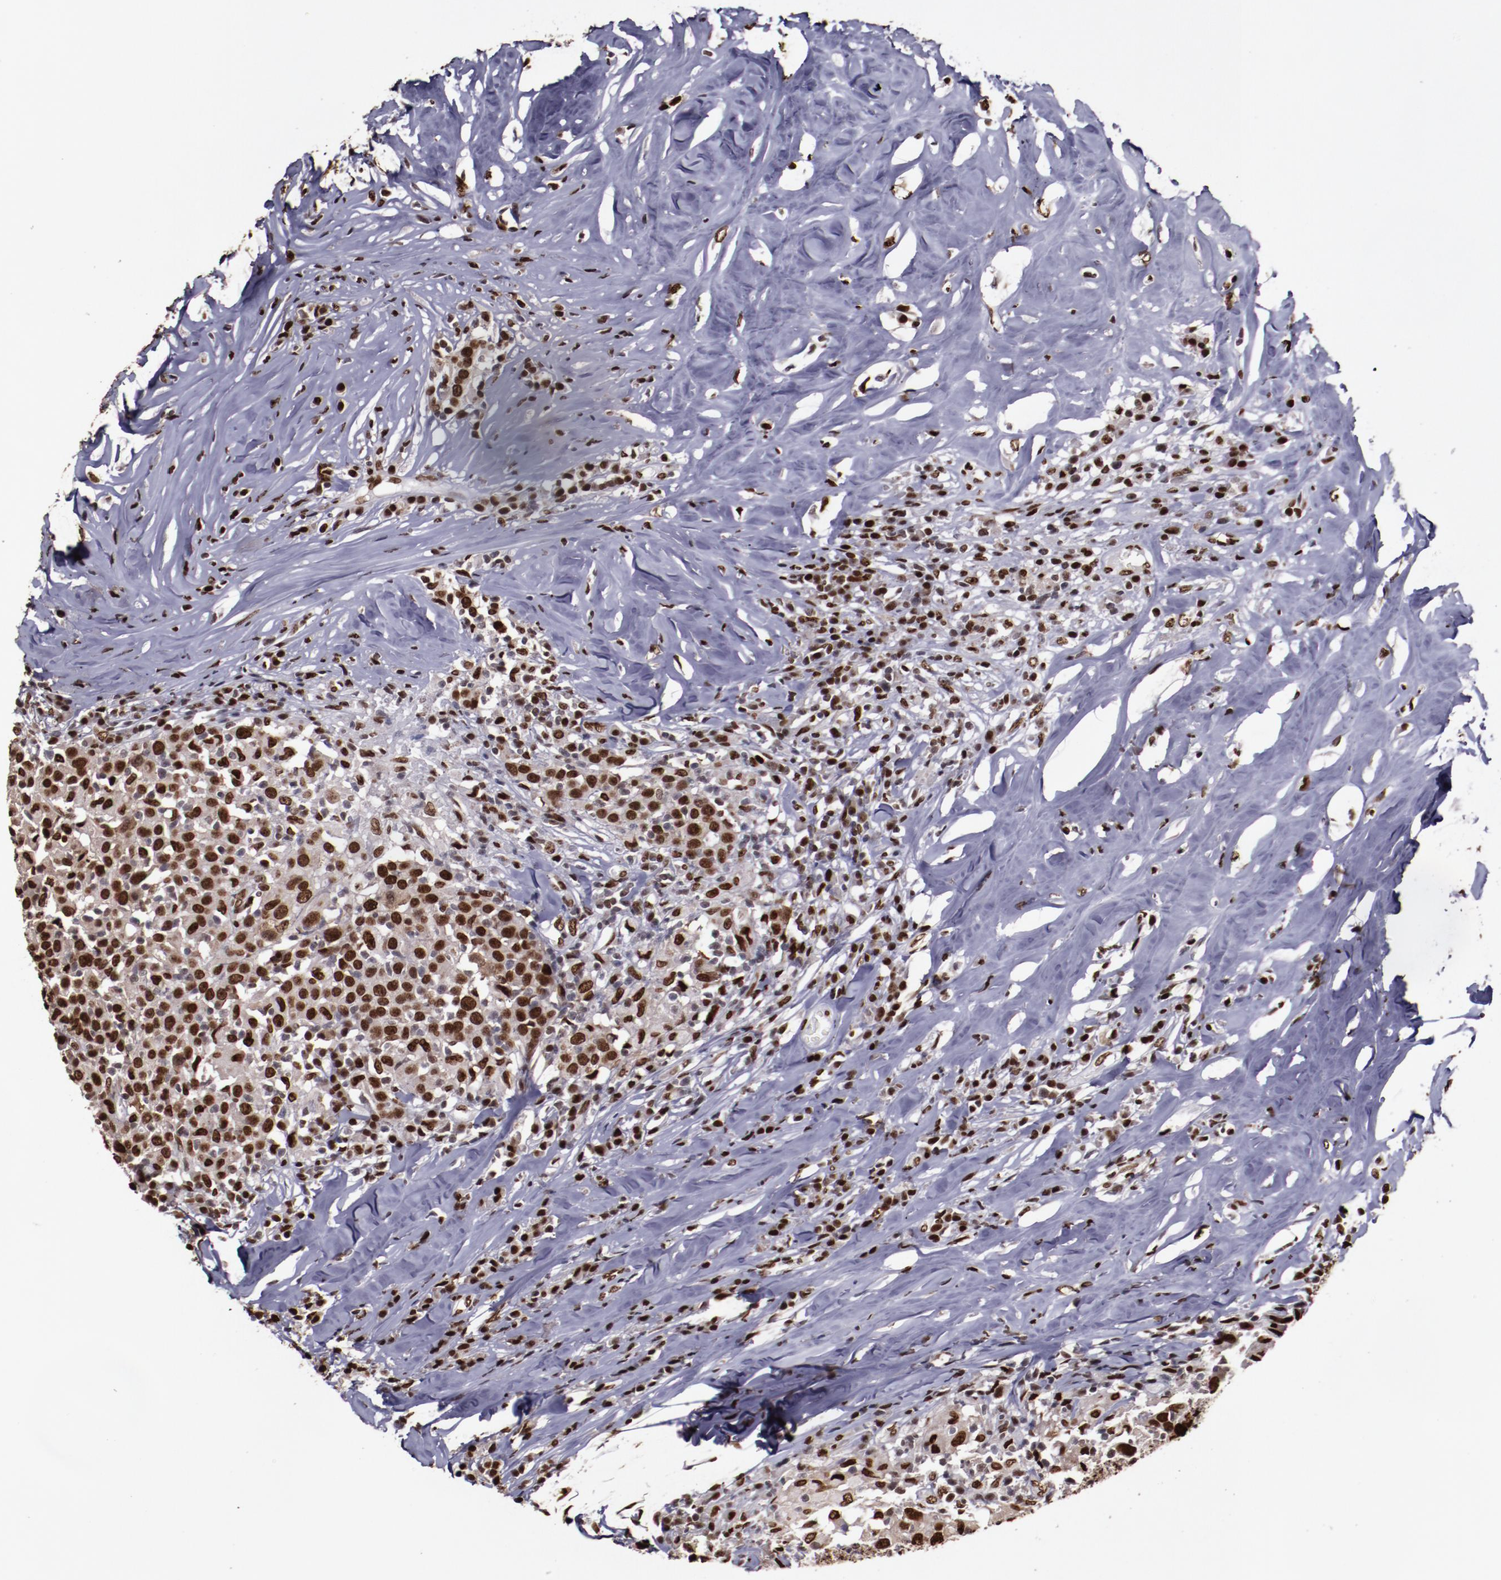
{"staining": {"intensity": "moderate", "quantity": ">75%", "location": "nuclear"}, "tissue": "head and neck cancer", "cell_type": "Tumor cells", "image_type": "cancer", "snomed": [{"axis": "morphology", "description": "Adenocarcinoma, NOS"}, {"axis": "topography", "description": "Salivary gland"}, {"axis": "topography", "description": "Head-Neck"}], "caption": "Immunohistochemical staining of human adenocarcinoma (head and neck) demonstrates moderate nuclear protein expression in about >75% of tumor cells. The protein of interest is shown in brown color, while the nuclei are stained blue.", "gene": "APEX1", "patient": {"sex": "female", "age": 65}}